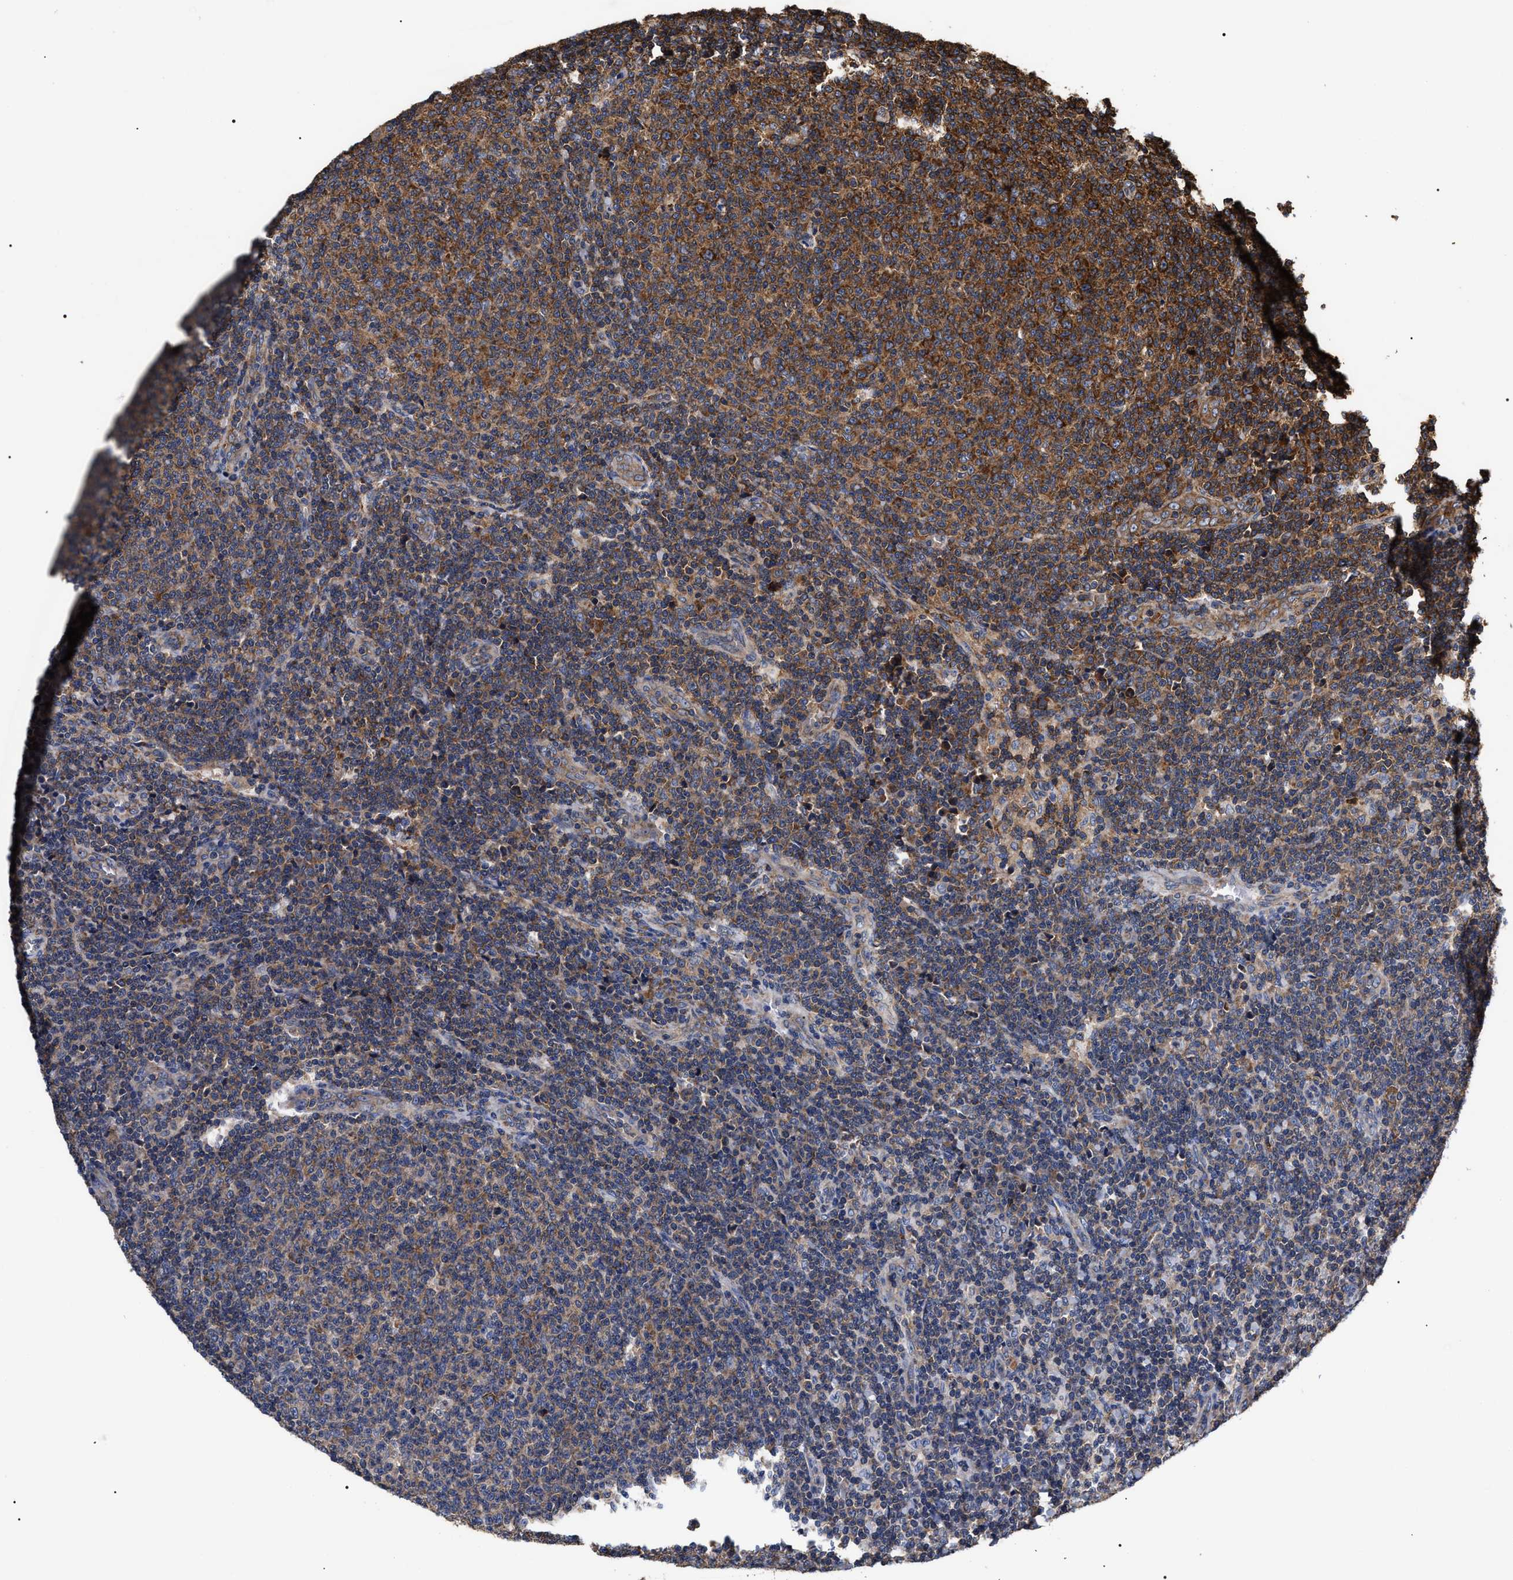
{"staining": {"intensity": "strong", "quantity": "25%-75%", "location": "cytoplasmic/membranous"}, "tissue": "lymphoma", "cell_type": "Tumor cells", "image_type": "cancer", "snomed": [{"axis": "morphology", "description": "Malignant lymphoma, non-Hodgkin's type, Low grade"}, {"axis": "topography", "description": "Lymph node"}], "caption": "A histopathology image showing strong cytoplasmic/membranous staining in approximately 25%-75% of tumor cells in lymphoma, as visualized by brown immunohistochemical staining.", "gene": "SERBP1", "patient": {"sex": "male", "age": 66}}